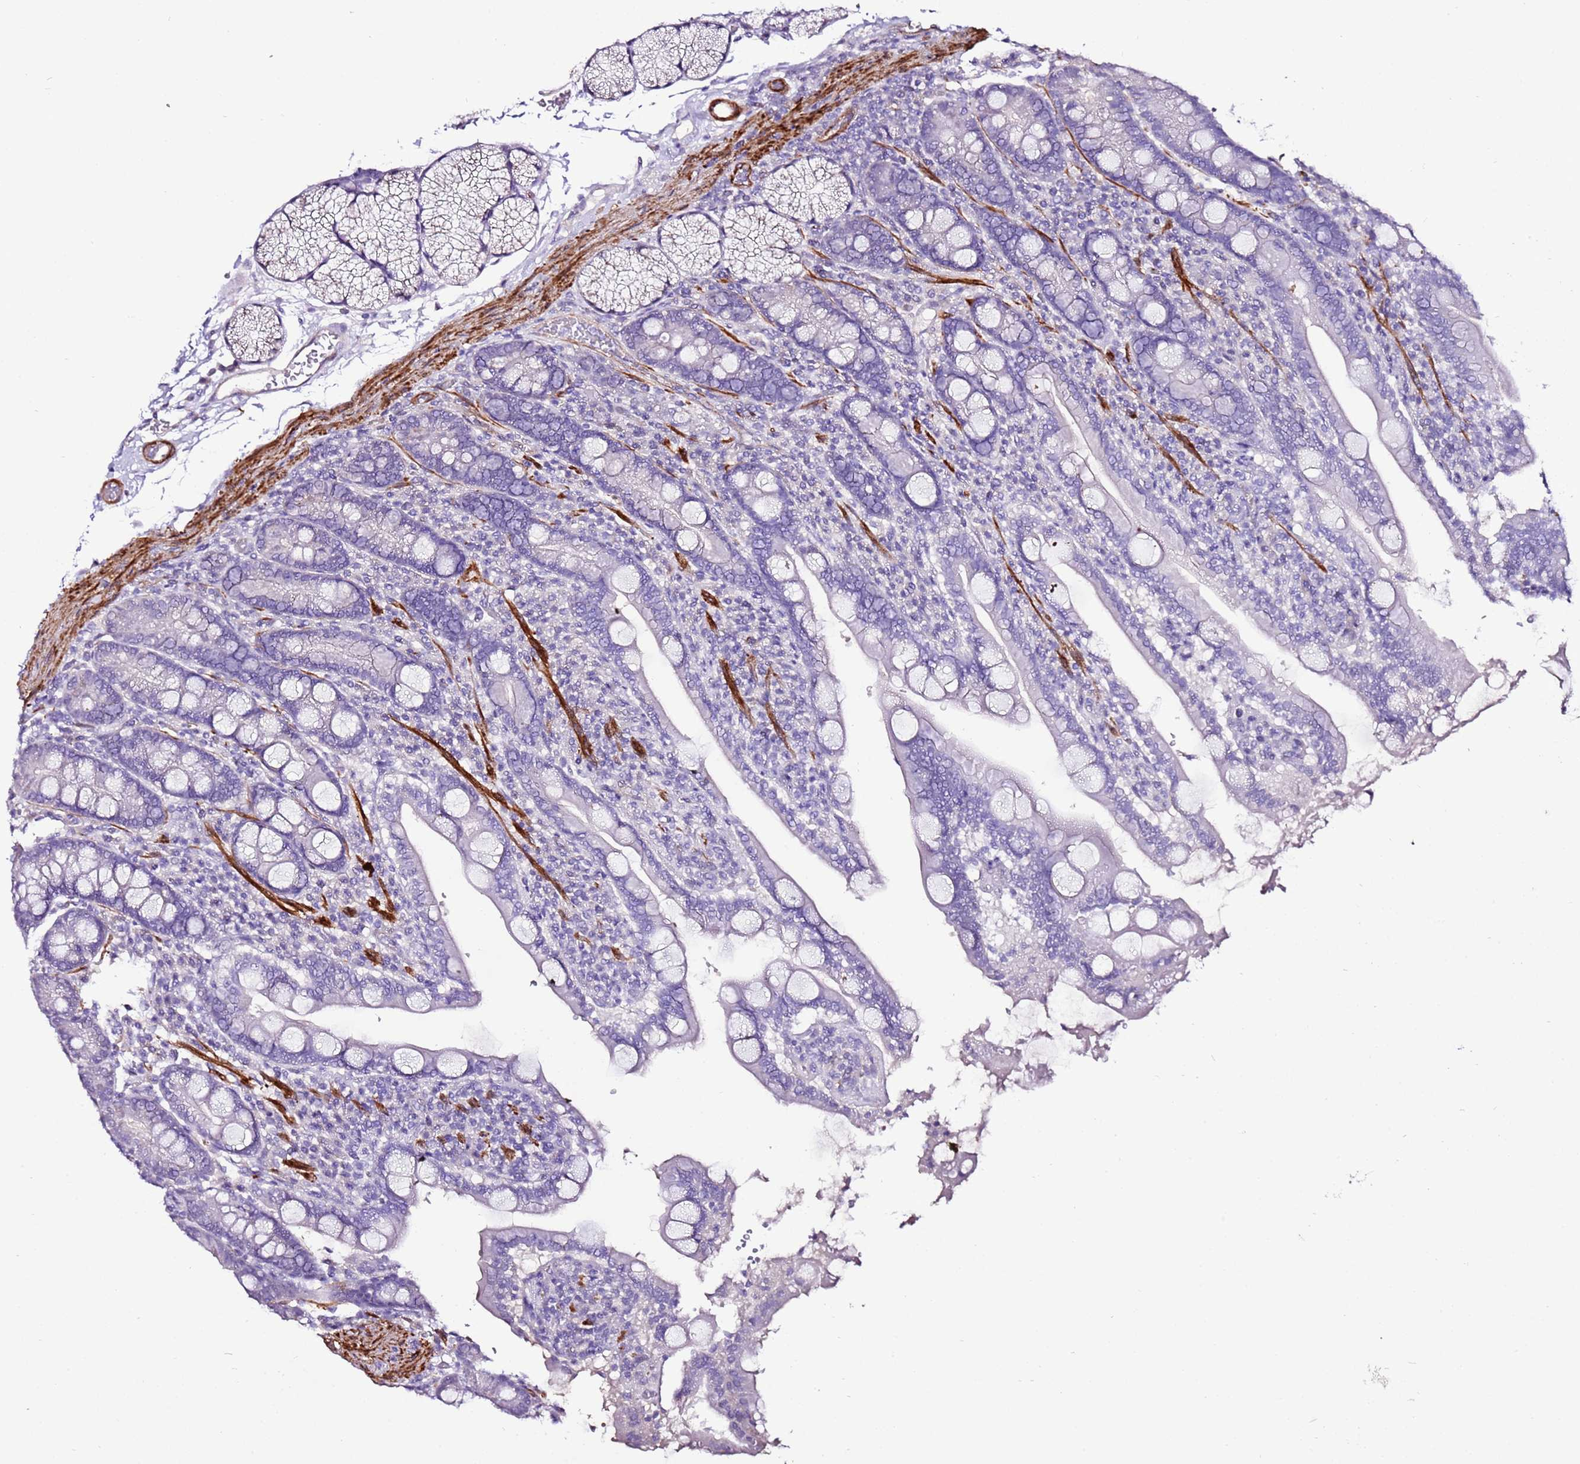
{"staining": {"intensity": "negative", "quantity": "none", "location": "none"}, "tissue": "duodenum", "cell_type": "Glandular cells", "image_type": "normal", "snomed": [{"axis": "morphology", "description": "Normal tissue, NOS"}, {"axis": "topography", "description": "Duodenum"}], "caption": "Micrograph shows no protein expression in glandular cells of unremarkable duodenum. The staining is performed using DAB brown chromogen with nuclei counter-stained in using hematoxylin.", "gene": "ART5", "patient": {"sex": "male", "age": 35}}